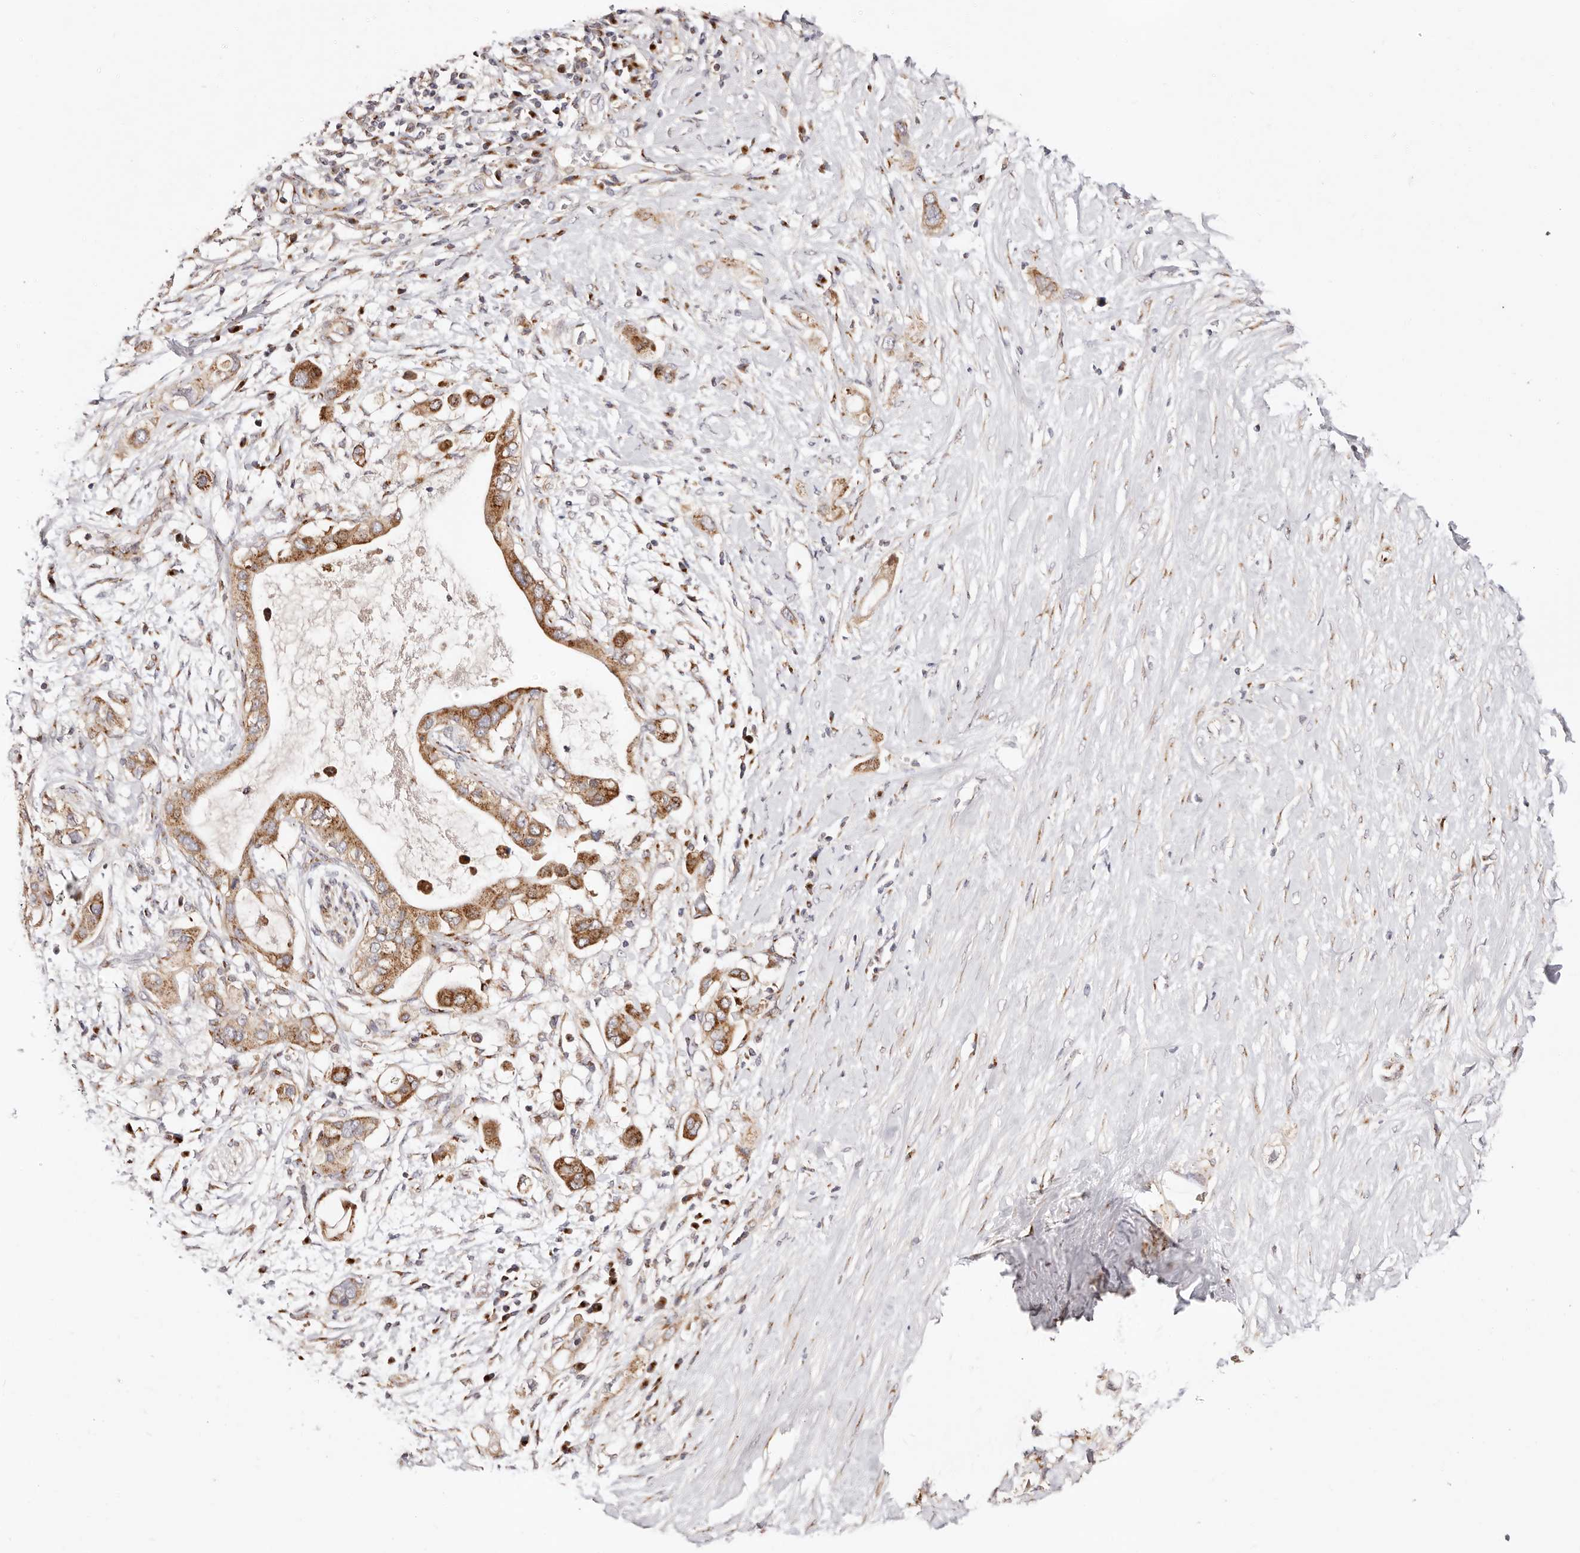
{"staining": {"intensity": "strong", "quantity": ">75%", "location": "cytoplasmic/membranous"}, "tissue": "pancreatic cancer", "cell_type": "Tumor cells", "image_type": "cancer", "snomed": [{"axis": "morphology", "description": "Adenocarcinoma, NOS"}, {"axis": "topography", "description": "Pancreas"}], "caption": "Adenocarcinoma (pancreatic) tissue reveals strong cytoplasmic/membranous staining in about >75% of tumor cells Nuclei are stained in blue.", "gene": "MAPK6", "patient": {"sex": "female", "age": 56}}